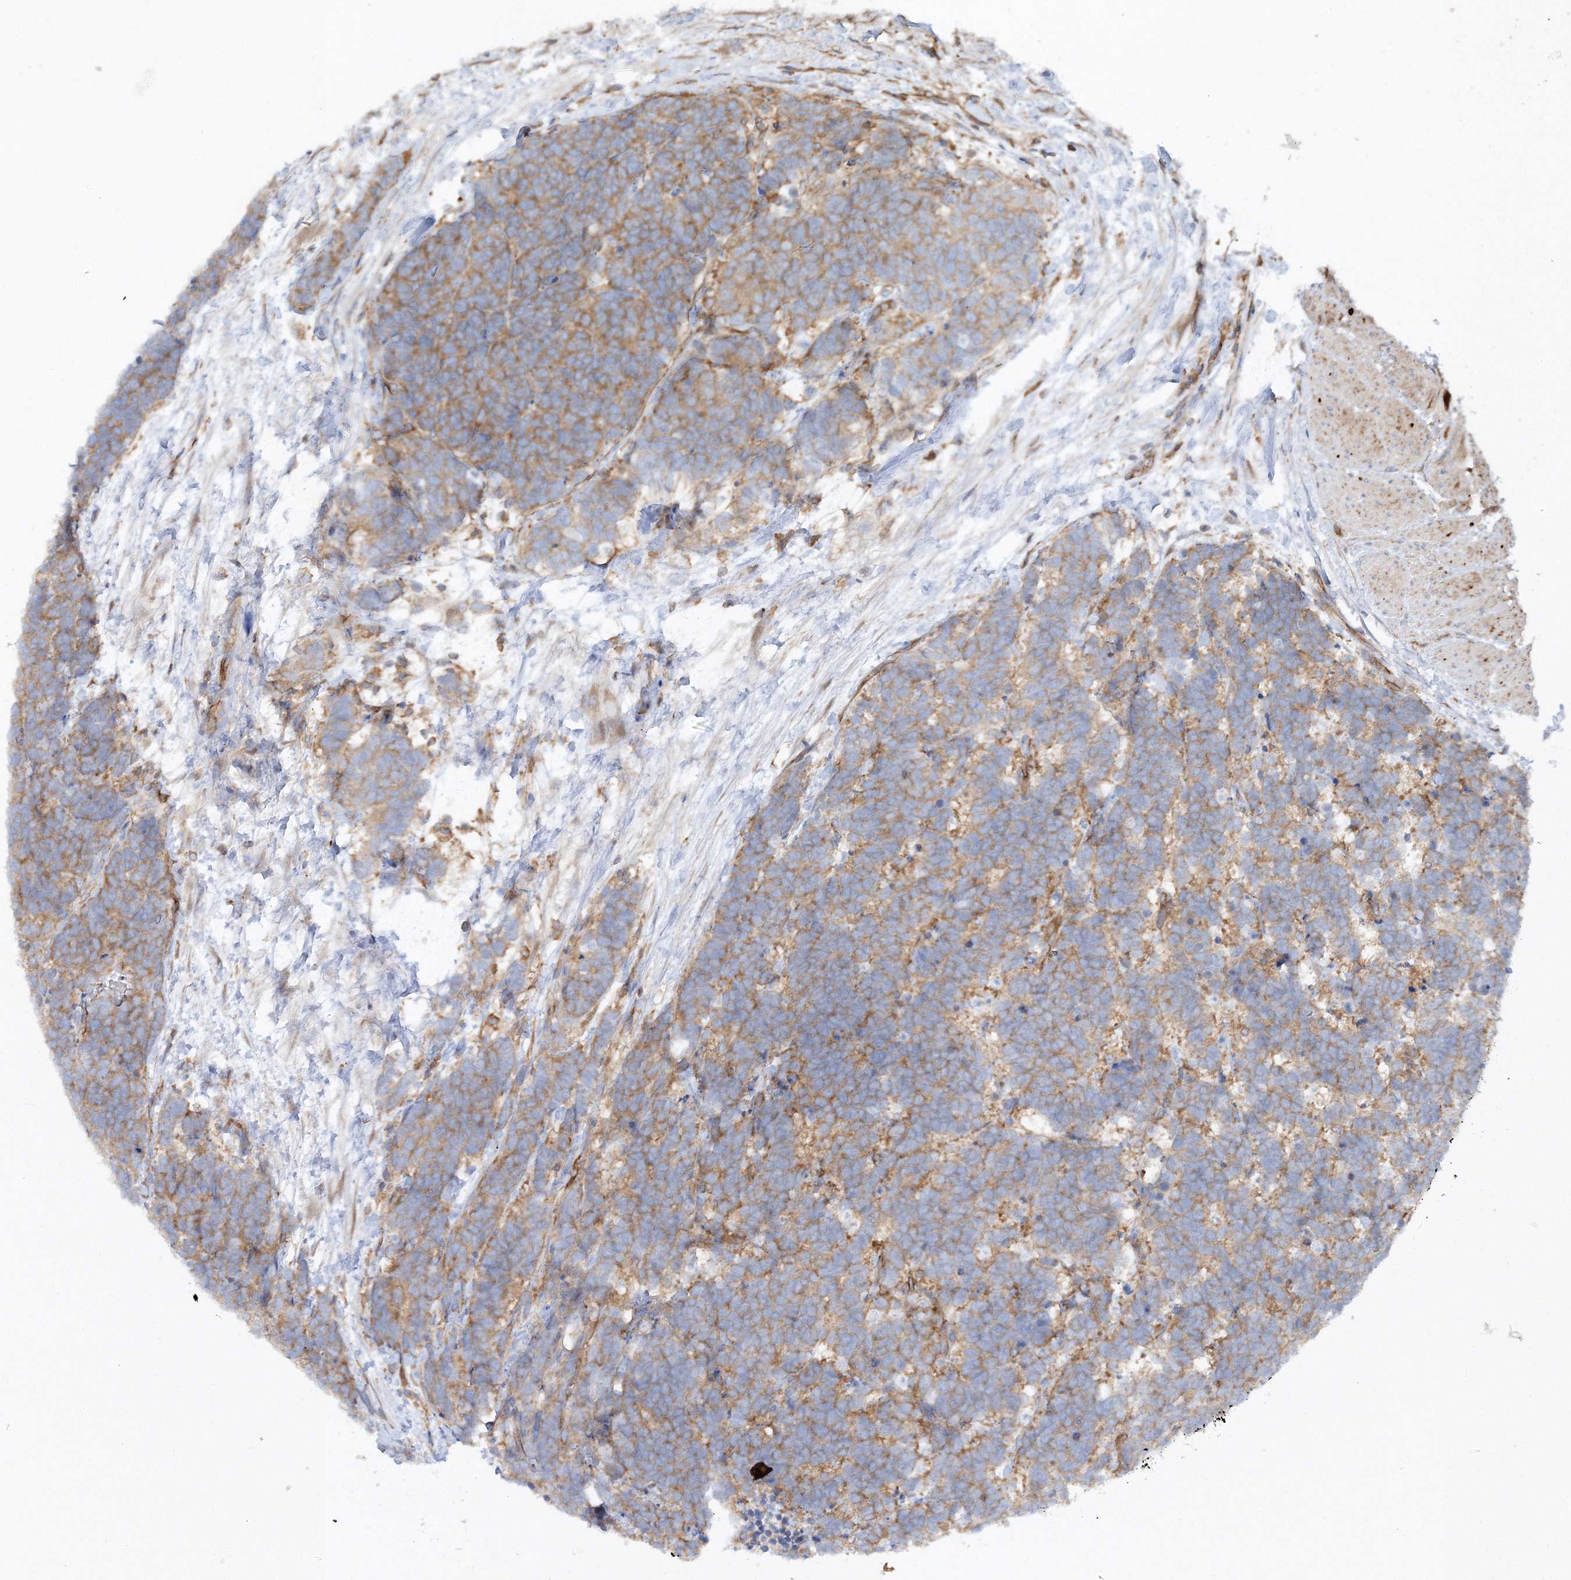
{"staining": {"intensity": "moderate", "quantity": ">75%", "location": "cytoplasmic/membranous"}, "tissue": "carcinoid", "cell_type": "Tumor cells", "image_type": "cancer", "snomed": [{"axis": "morphology", "description": "Carcinoma, NOS"}, {"axis": "morphology", "description": "Carcinoid, malignant, NOS"}, {"axis": "topography", "description": "Urinary bladder"}], "caption": "Moderate cytoplasmic/membranous positivity for a protein is appreciated in about >75% of tumor cells of carcinoma using IHC.", "gene": "WDR37", "patient": {"sex": "male", "age": 57}}